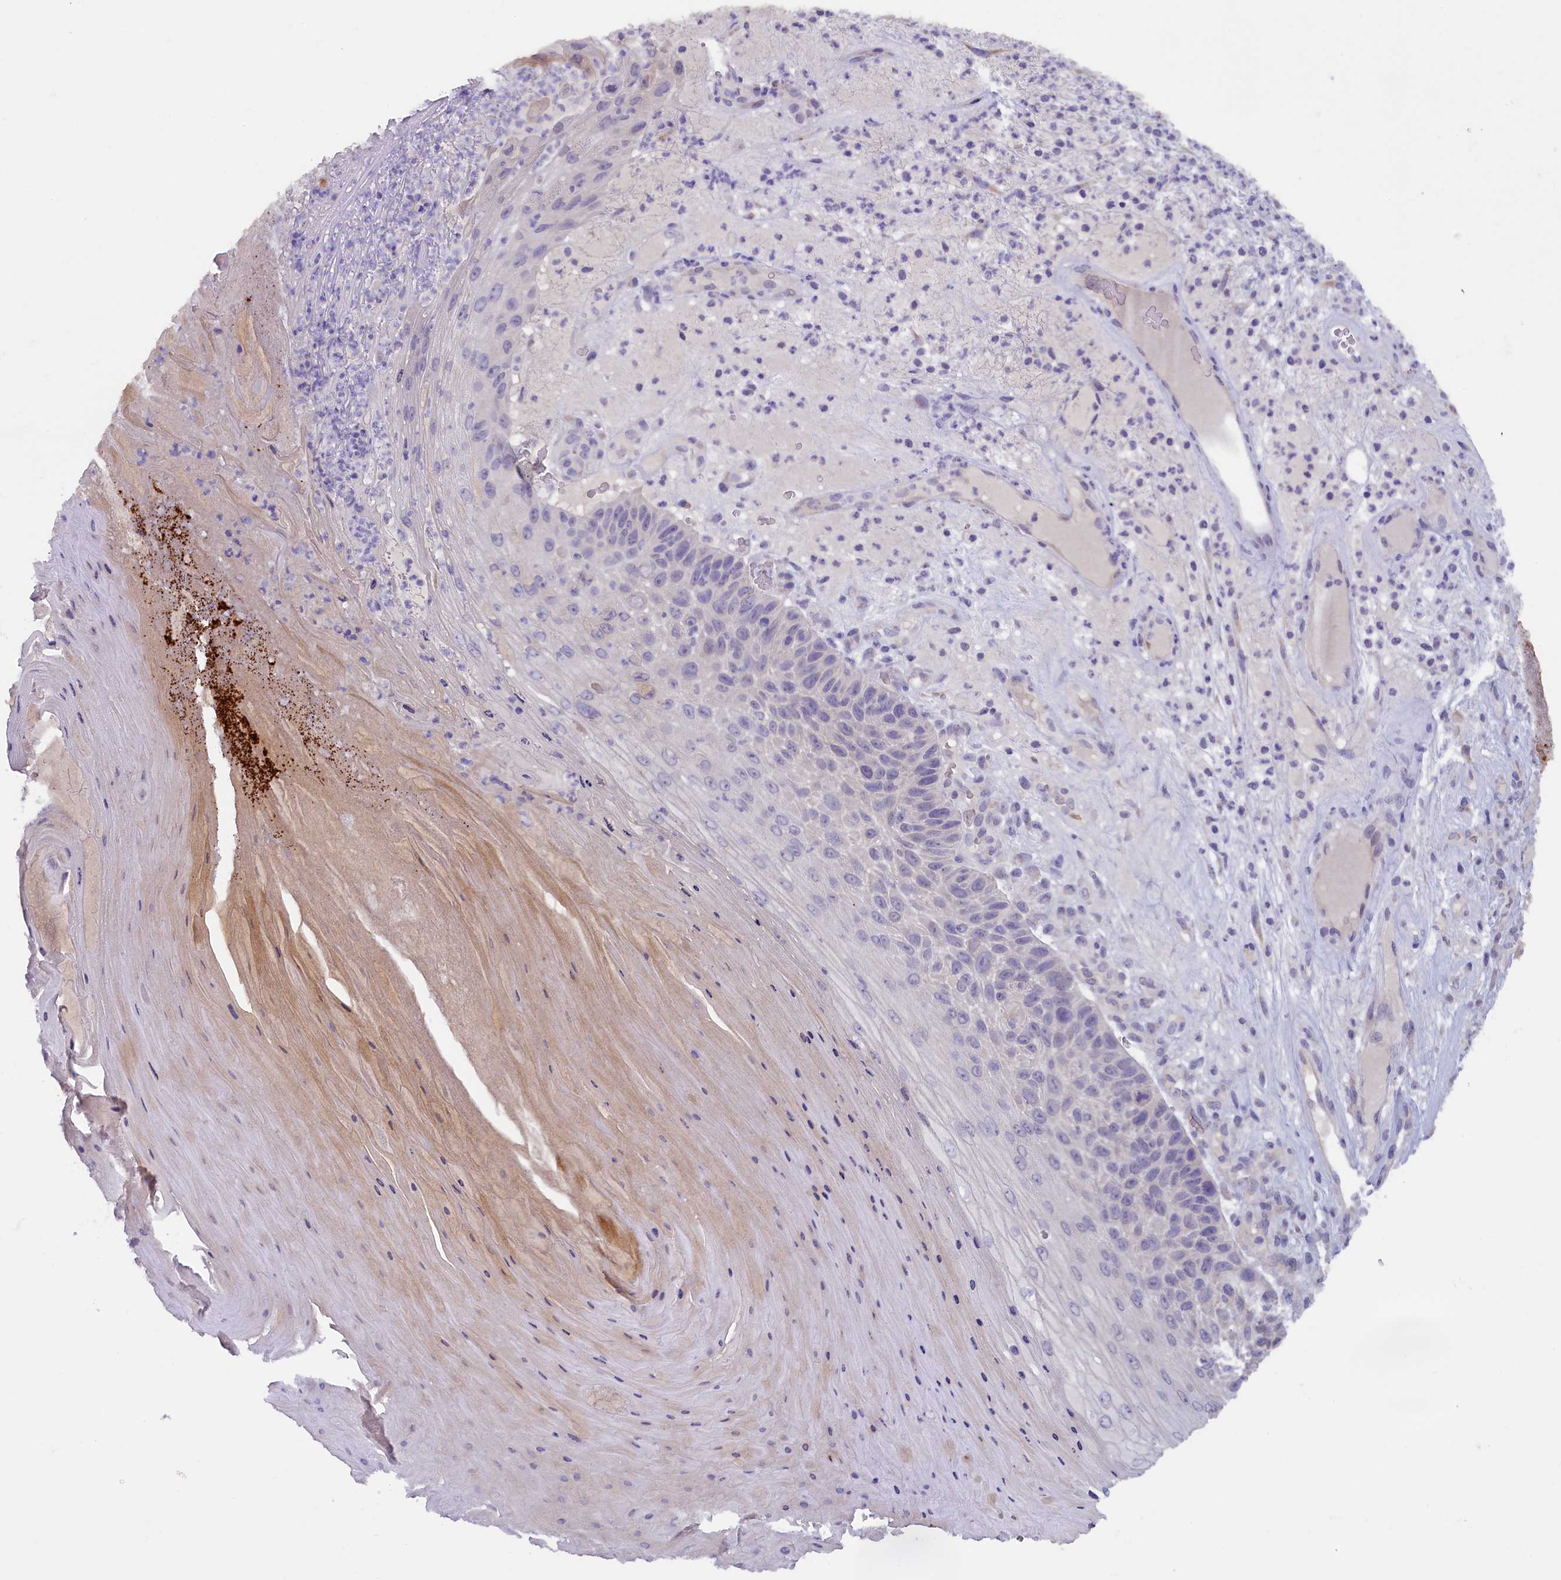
{"staining": {"intensity": "negative", "quantity": "none", "location": "none"}, "tissue": "skin cancer", "cell_type": "Tumor cells", "image_type": "cancer", "snomed": [{"axis": "morphology", "description": "Squamous cell carcinoma, NOS"}, {"axis": "topography", "description": "Skin"}], "caption": "This micrograph is of skin squamous cell carcinoma stained with immunohistochemistry (IHC) to label a protein in brown with the nuclei are counter-stained blue. There is no positivity in tumor cells.", "gene": "ZSWIM4", "patient": {"sex": "female", "age": 88}}